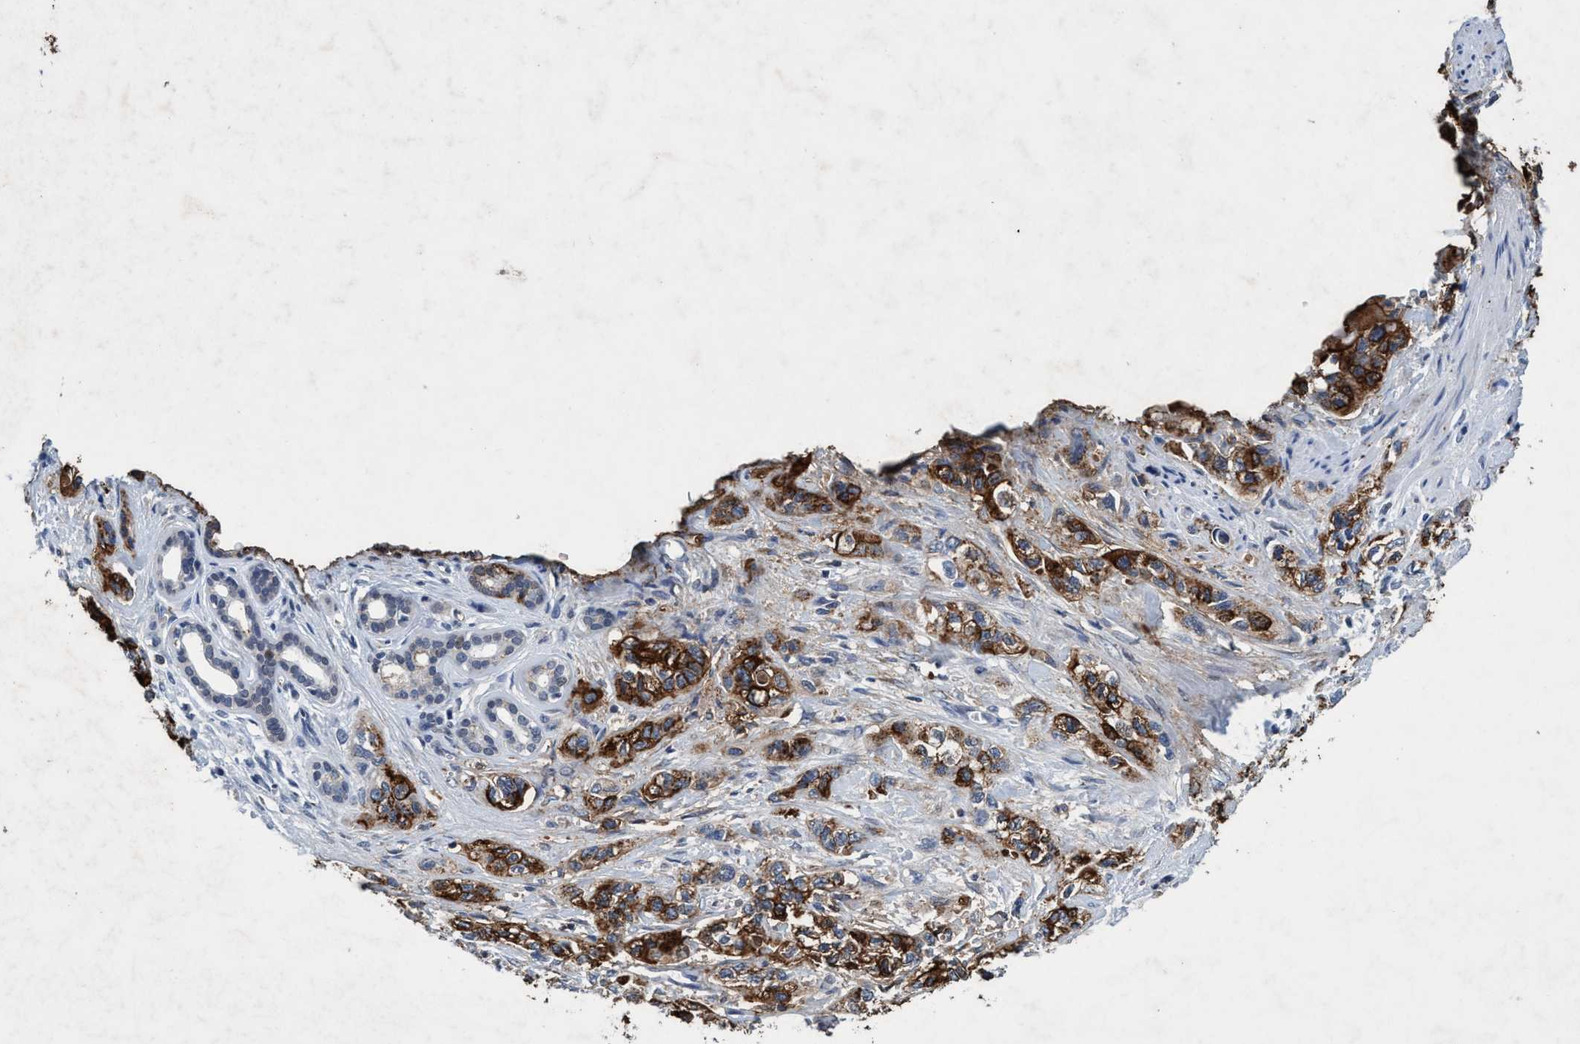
{"staining": {"intensity": "strong", "quantity": ">75%", "location": "cytoplasmic/membranous"}, "tissue": "pancreatic cancer", "cell_type": "Tumor cells", "image_type": "cancer", "snomed": [{"axis": "morphology", "description": "Adenocarcinoma, NOS"}, {"axis": "topography", "description": "Pancreas"}], "caption": "Immunohistochemistry (IHC) staining of adenocarcinoma (pancreatic), which exhibits high levels of strong cytoplasmic/membranous staining in approximately >75% of tumor cells indicating strong cytoplasmic/membranous protein staining. The staining was performed using DAB (brown) for protein detection and nuclei were counterstained in hematoxylin (blue).", "gene": "GRB14", "patient": {"sex": "male", "age": 74}}